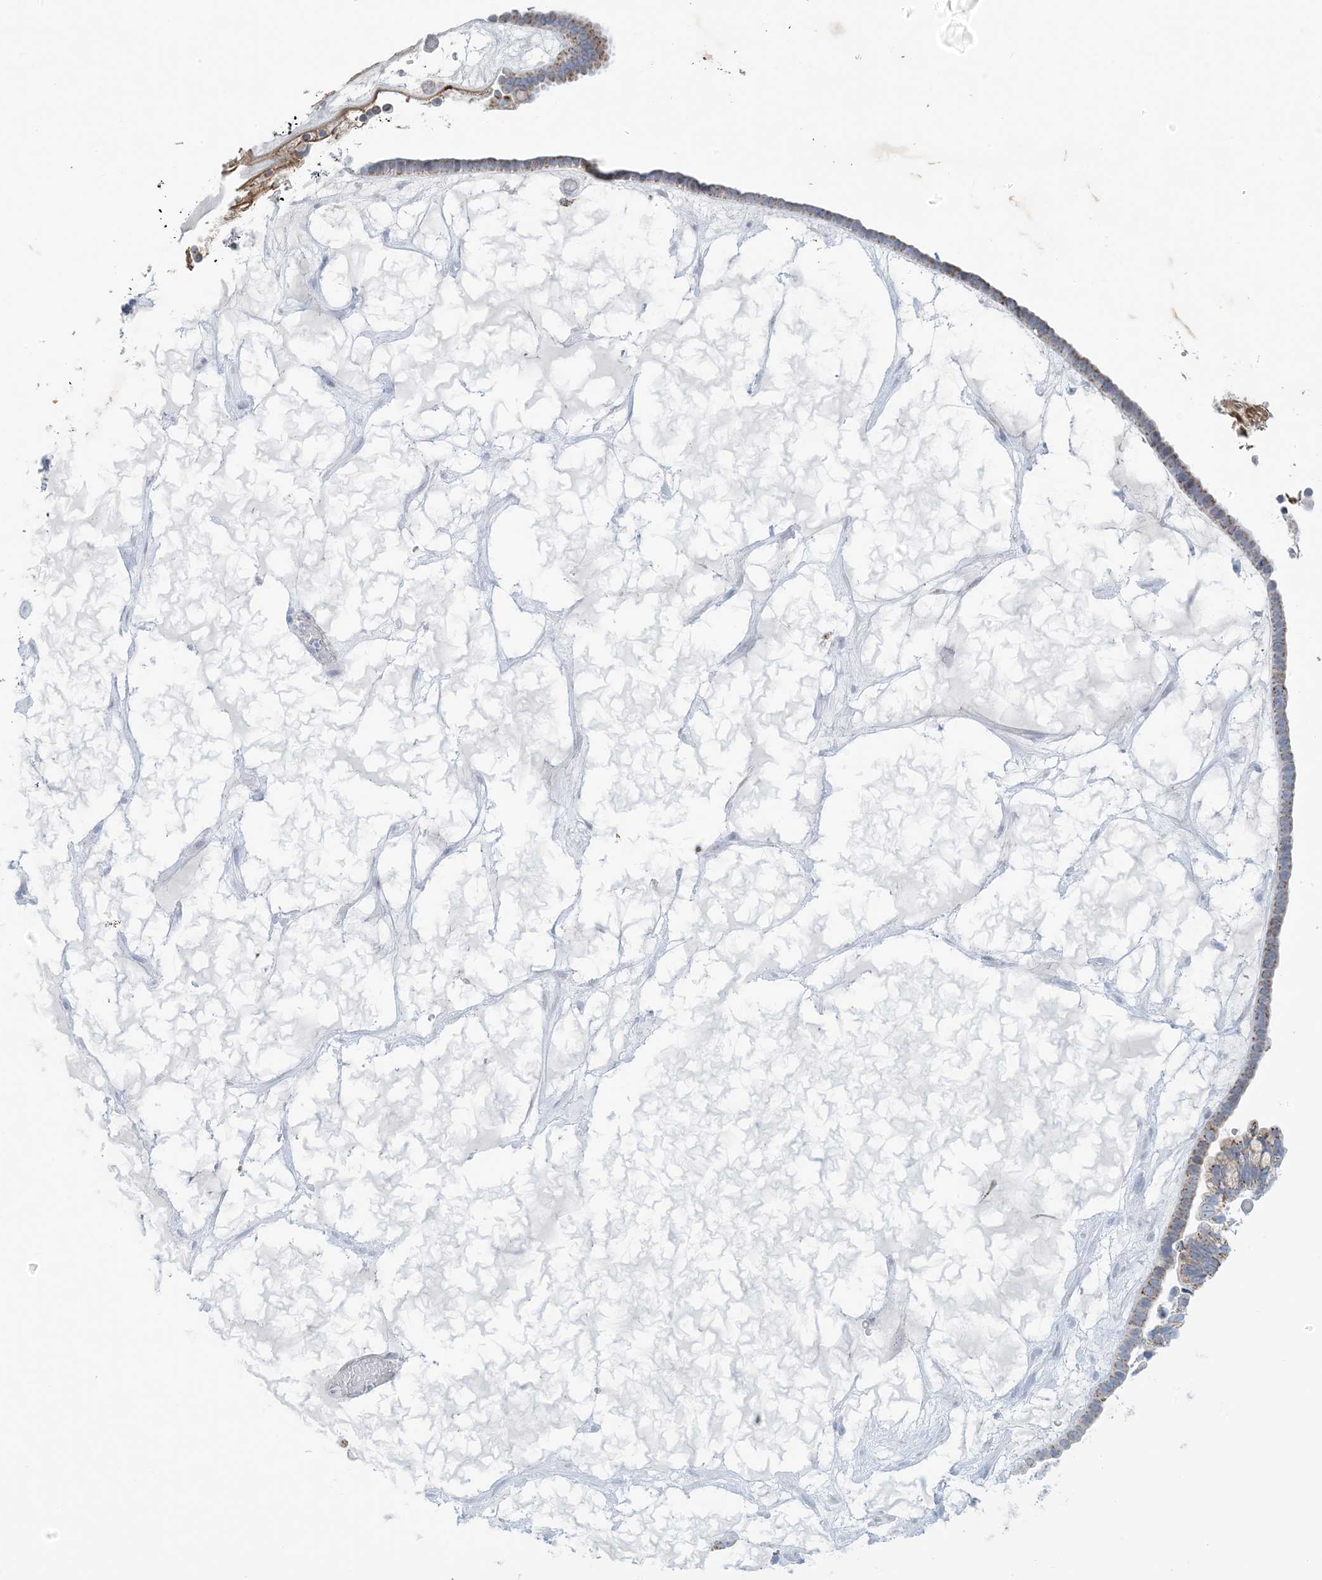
{"staining": {"intensity": "moderate", "quantity": "25%-75%", "location": "cytoplasmic/membranous"}, "tissue": "ovarian cancer", "cell_type": "Tumor cells", "image_type": "cancer", "snomed": [{"axis": "morphology", "description": "Cystadenocarcinoma, serous, NOS"}, {"axis": "topography", "description": "Ovary"}], "caption": "Human serous cystadenocarcinoma (ovarian) stained with a brown dye exhibits moderate cytoplasmic/membranous positive expression in approximately 25%-75% of tumor cells.", "gene": "ZDHHC4", "patient": {"sex": "female", "age": 56}}